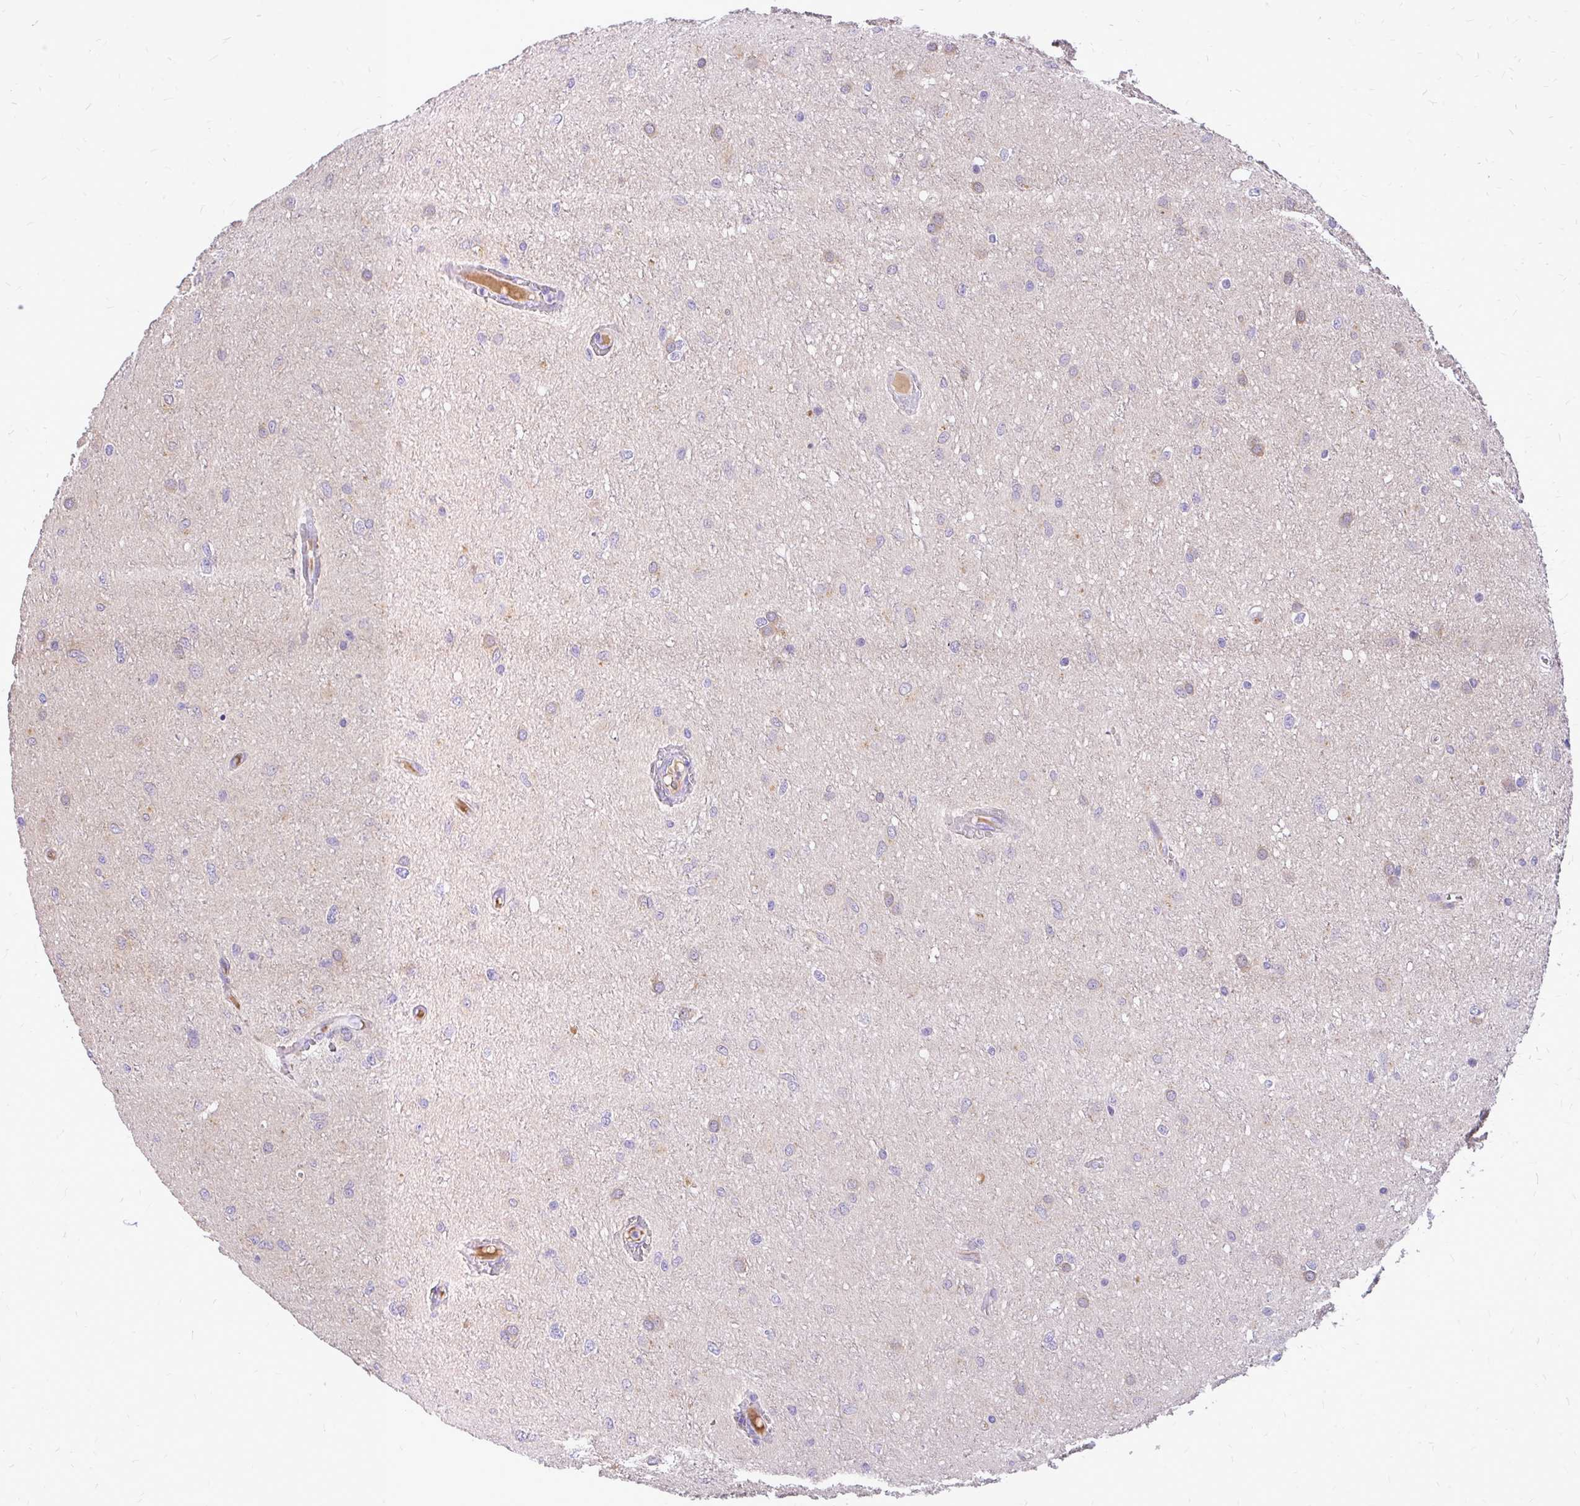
{"staining": {"intensity": "weak", "quantity": "25%-75%", "location": "cytoplasmic/membranous"}, "tissue": "glioma", "cell_type": "Tumor cells", "image_type": "cancer", "snomed": [{"axis": "morphology", "description": "Glioma, malignant, Low grade"}, {"axis": "topography", "description": "Cerebellum"}], "caption": "Immunohistochemical staining of human glioma demonstrates low levels of weak cytoplasmic/membranous positivity in approximately 25%-75% of tumor cells.", "gene": "MAP1LC3A", "patient": {"sex": "female", "age": 5}}